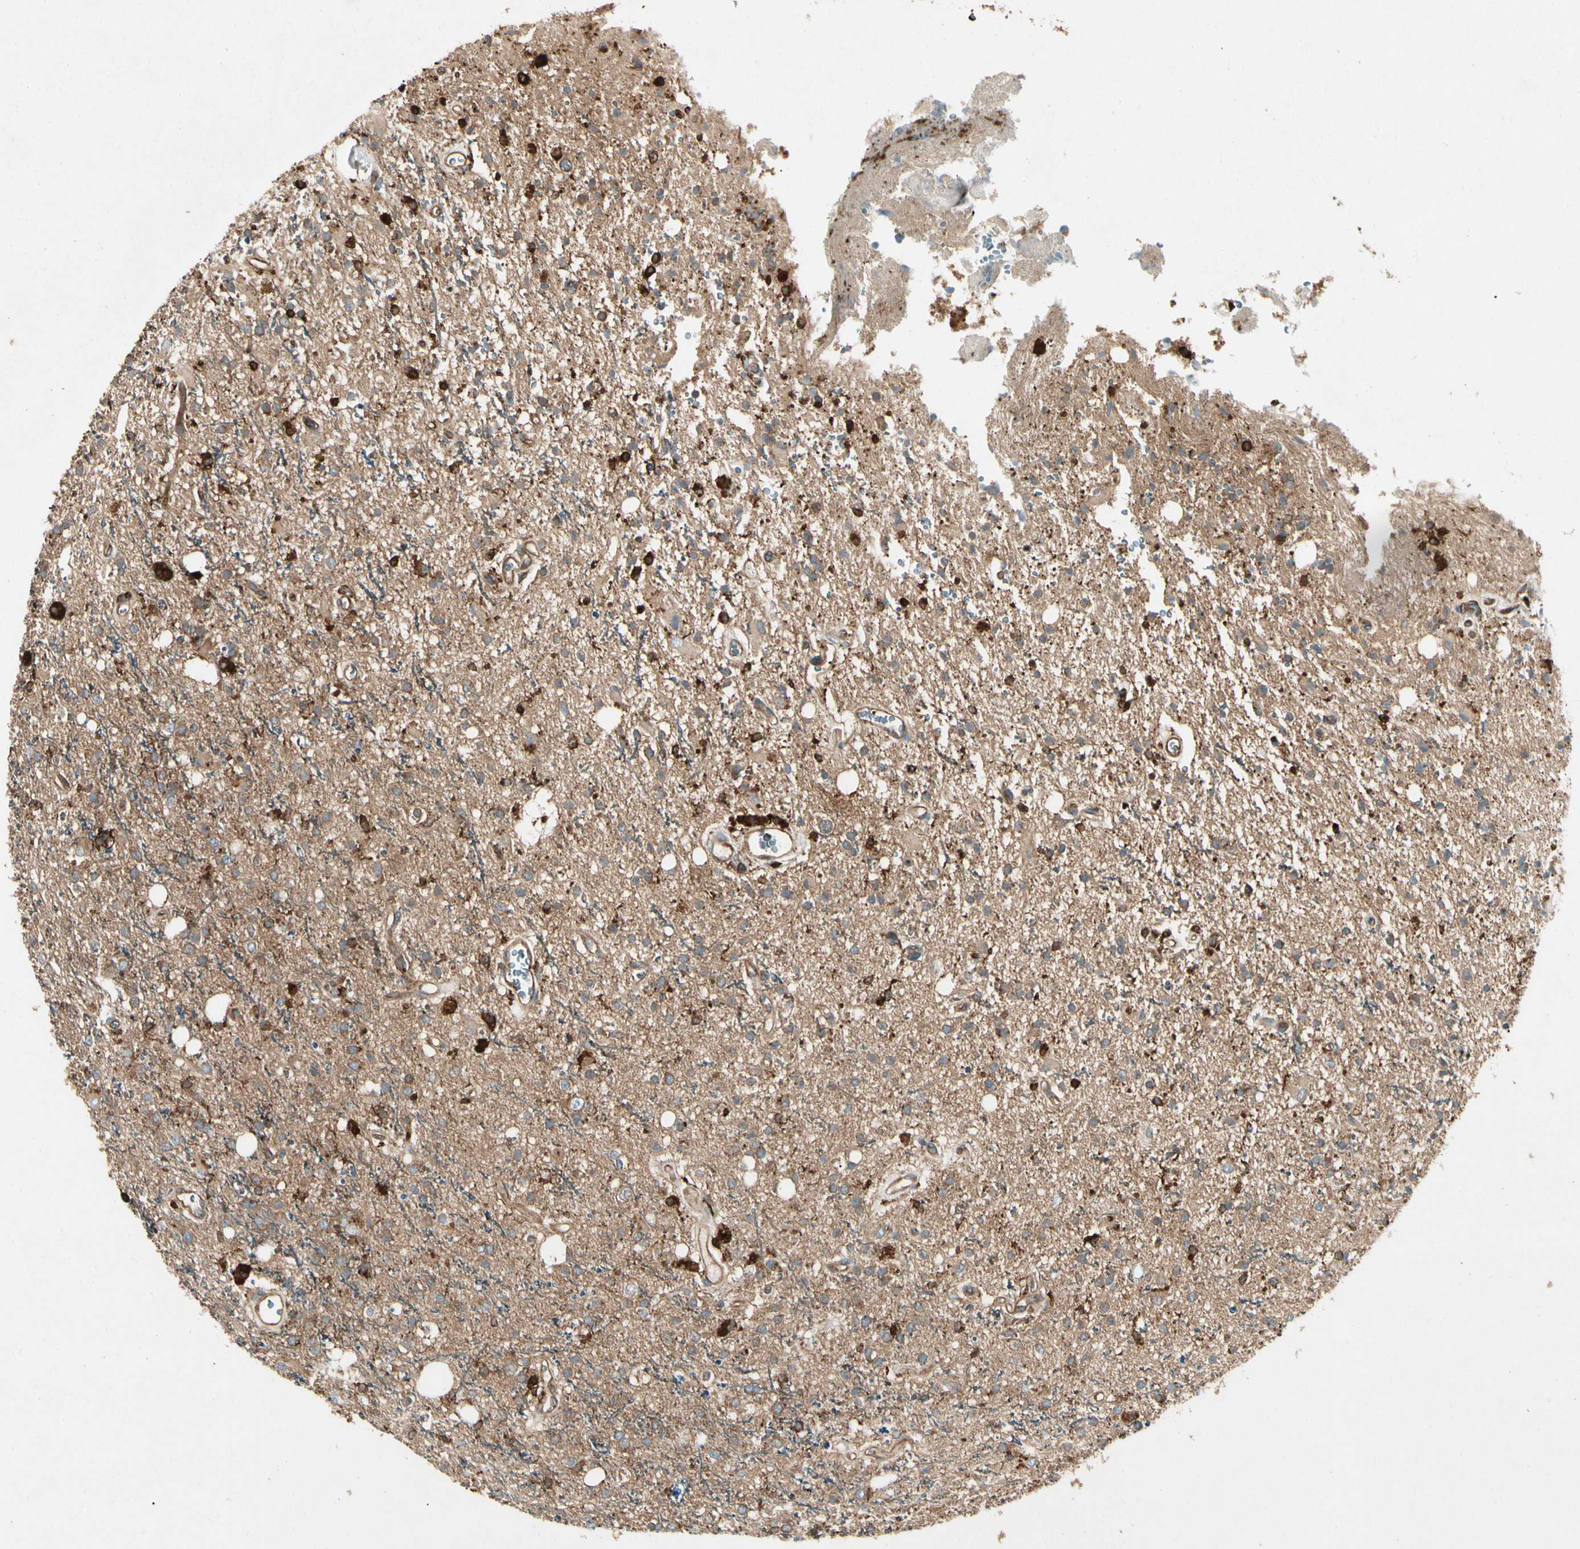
{"staining": {"intensity": "moderate", "quantity": ">75%", "location": "cytoplasmic/membranous"}, "tissue": "glioma", "cell_type": "Tumor cells", "image_type": "cancer", "snomed": [{"axis": "morphology", "description": "Glioma, malignant, High grade"}, {"axis": "topography", "description": "Brain"}], "caption": "Glioma was stained to show a protein in brown. There is medium levels of moderate cytoplasmic/membranous positivity in about >75% of tumor cells. (DAB (3,3'-diaminobenzidine) IHC with brightfield microscopy, high magnification).", "gene": "ARPC2", "patient": {"sex": "male", "age": 47}}